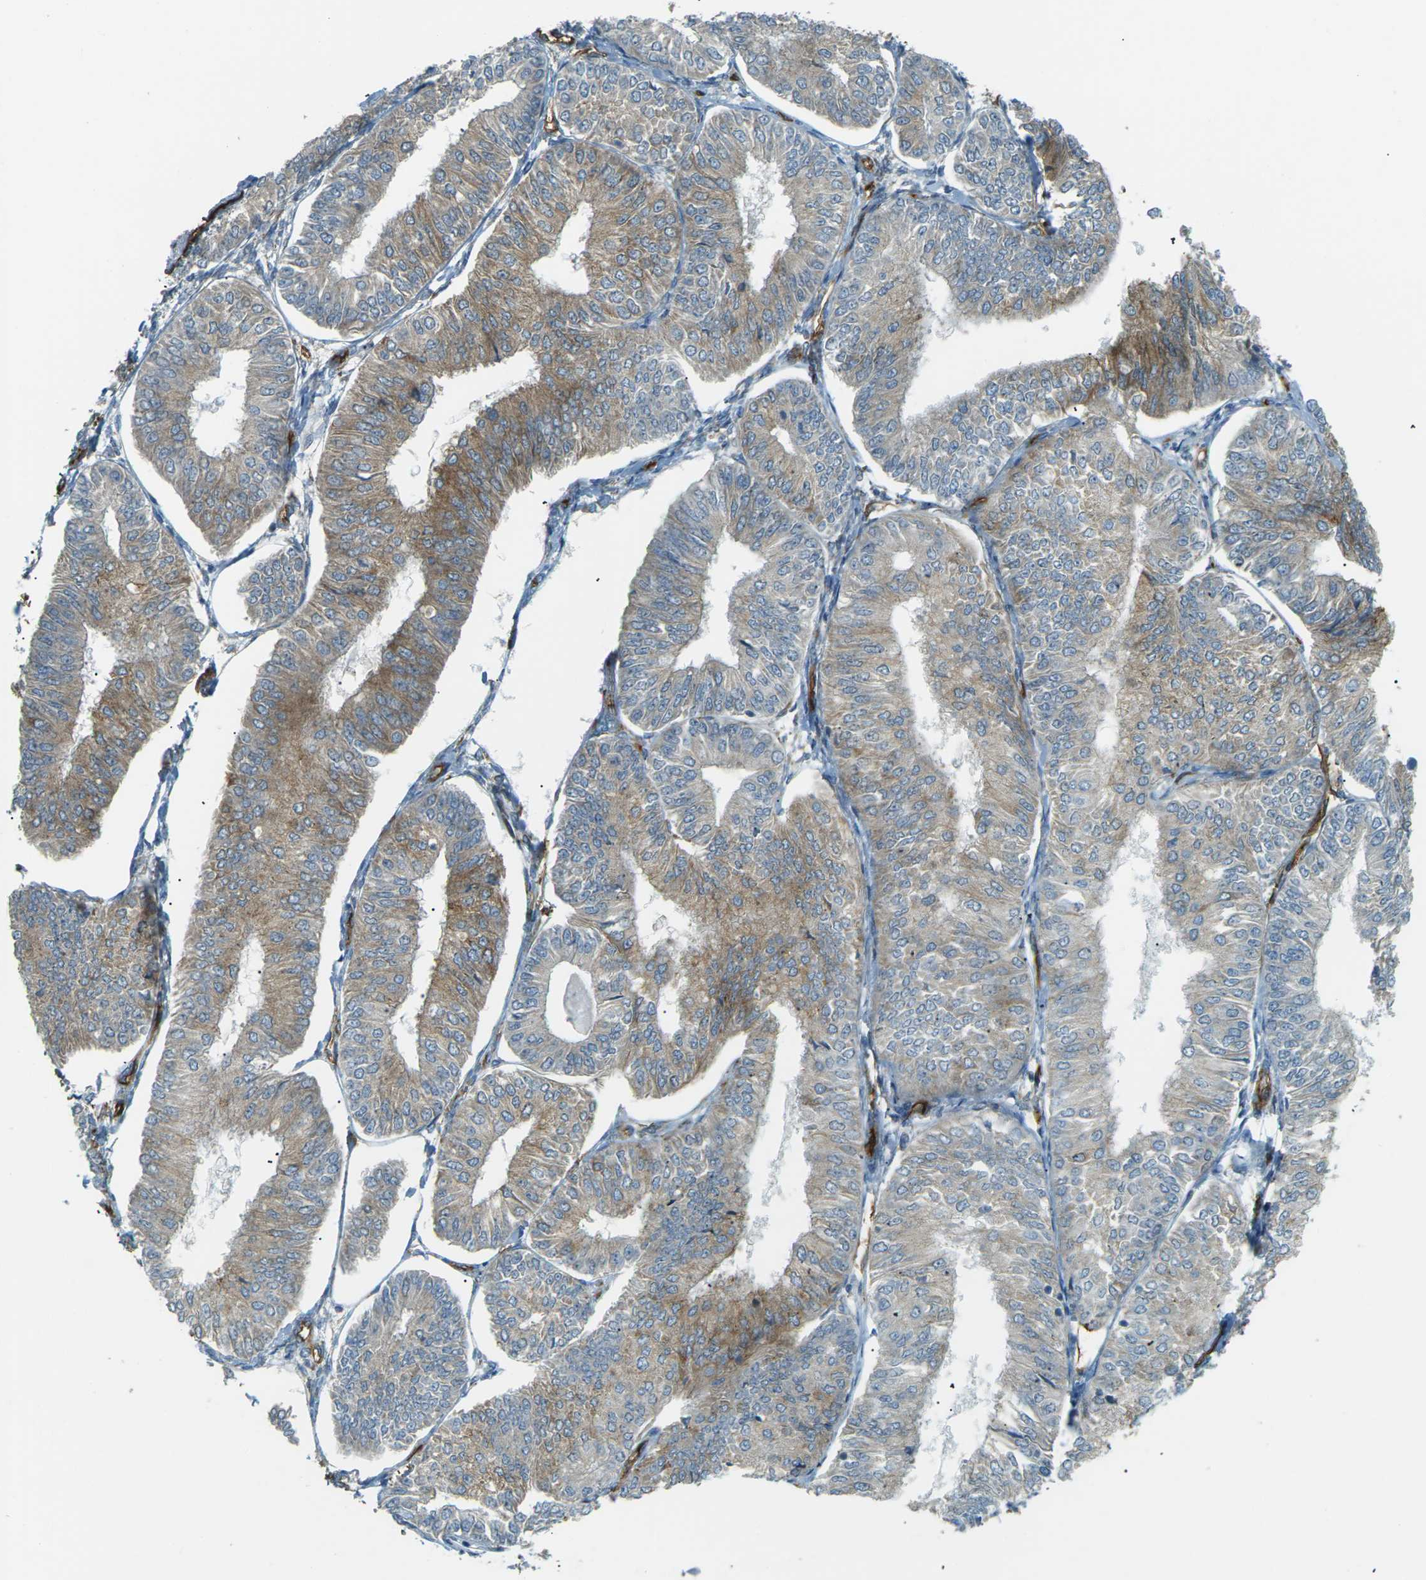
{"staining": {"intensity": "moderate", "quantity": ">75%", "location": "cytoplasmic/membranous"}, "tissue": "endometrial cancer", "cell_type": "Tumor cells", "image_type": "cancer", "snomed": [{"axis": "morphology", "description": "Adenocarcinoma, NOS"}, {"axis": "topography", "description": "Endometrium"}], "caption": "DAB (3,3'-diaminobenzidine) immunohistochemical staining of human endometrial adenocarcinoma demonstrates moderate cytoplasmic/membranous protein expression in approximately >75% of tumor cells.", "gene": "S1PR1", "patient": {"sex": "female", "age": 58}}